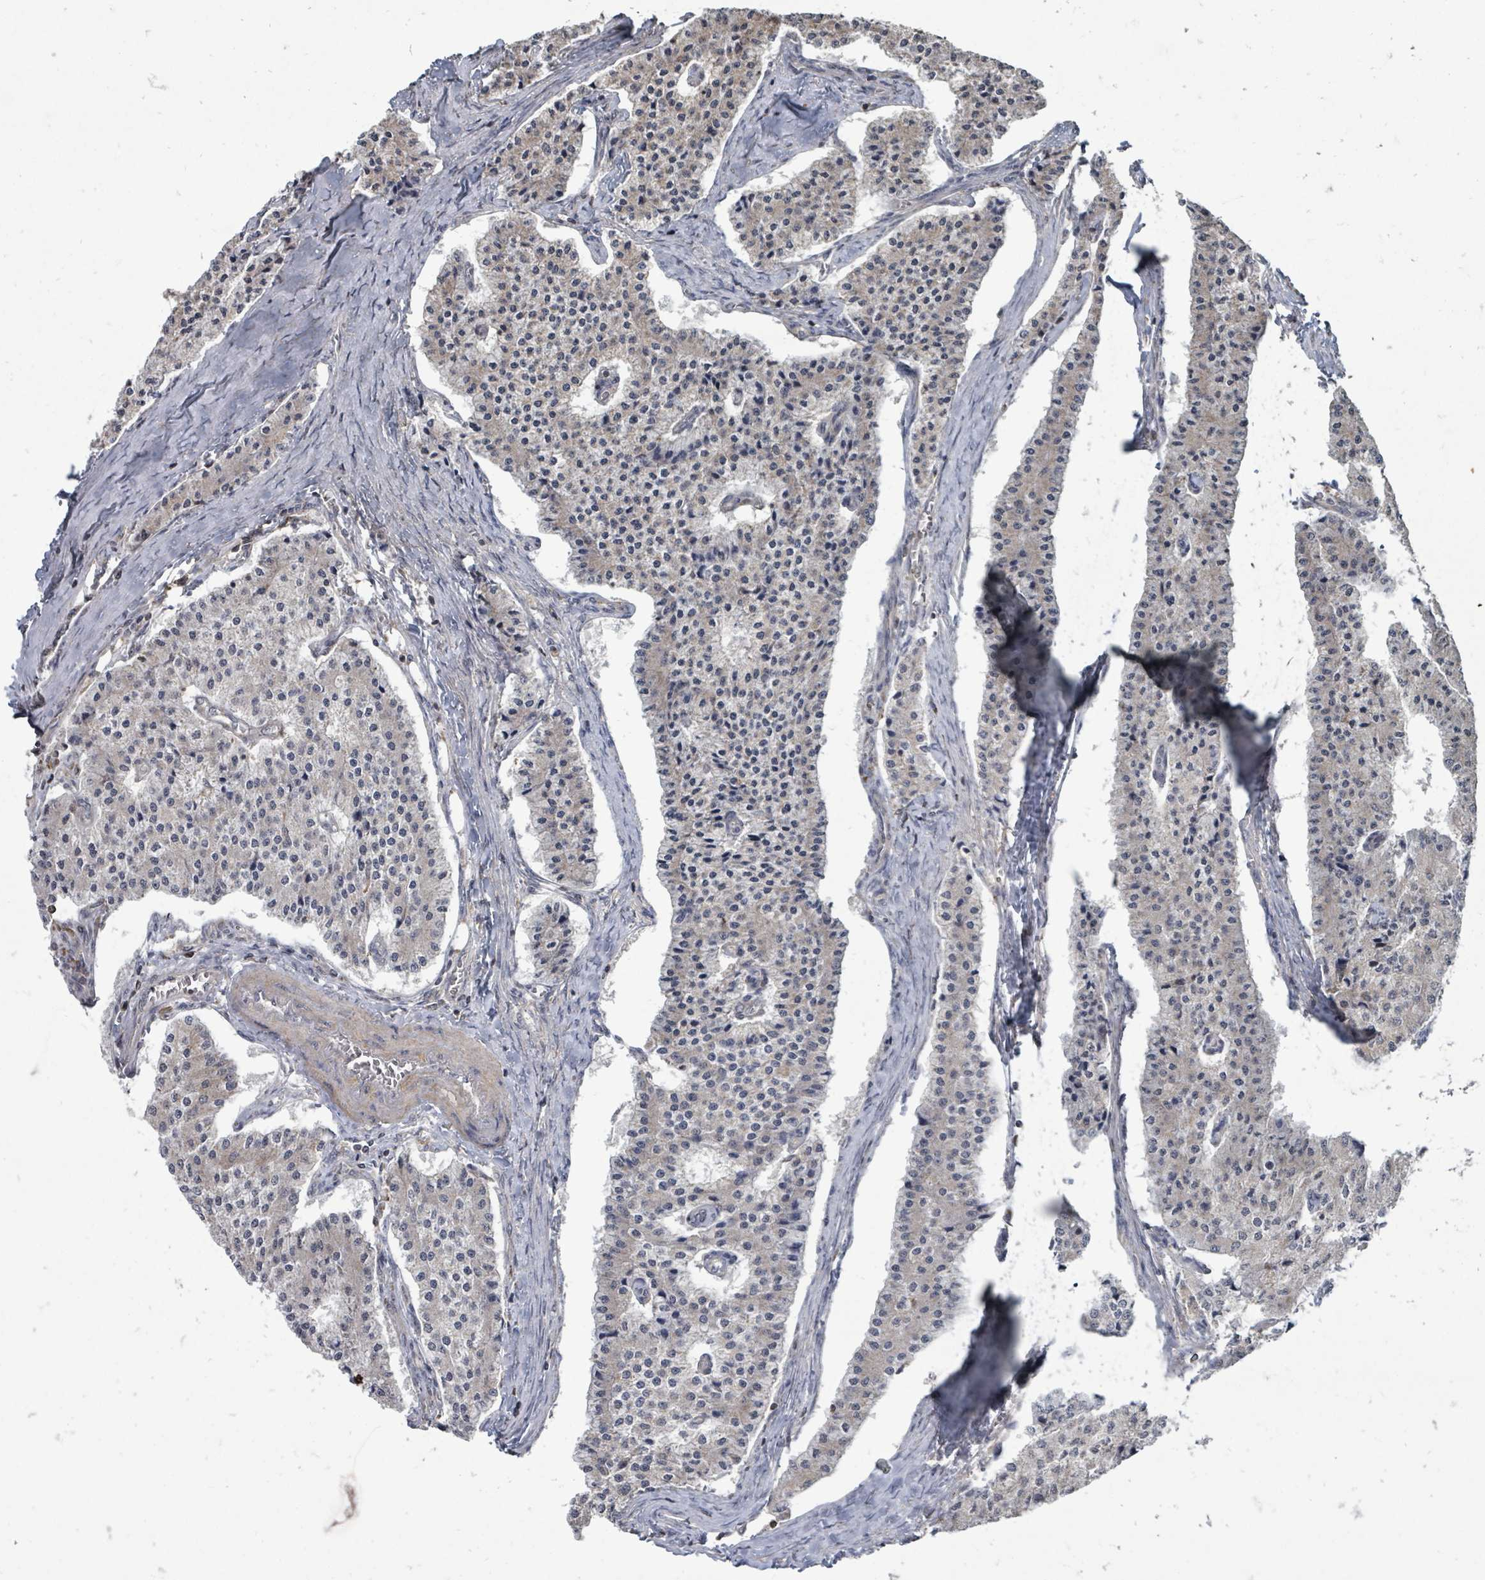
{"staining": {"intensity": "weak", "quantity": "<25%", "location": "cytoplasmic/membranous"}, "tissue": "carcinoid", "cell_type": "Tumor cells", "image_type": "cancer", "snomed": [{"axis": "morphology", "description": "Carcinoid, malignant, NOS"}, {"axis": "topography", "description": "Colon"}], "caption": "The immunohistochemistry (IHC) micrograph has no significant positivity in tumor cells of carcinoid tissue.", "gene": "MAGOHB", "patient": {"sex": "female", "age": 52}}